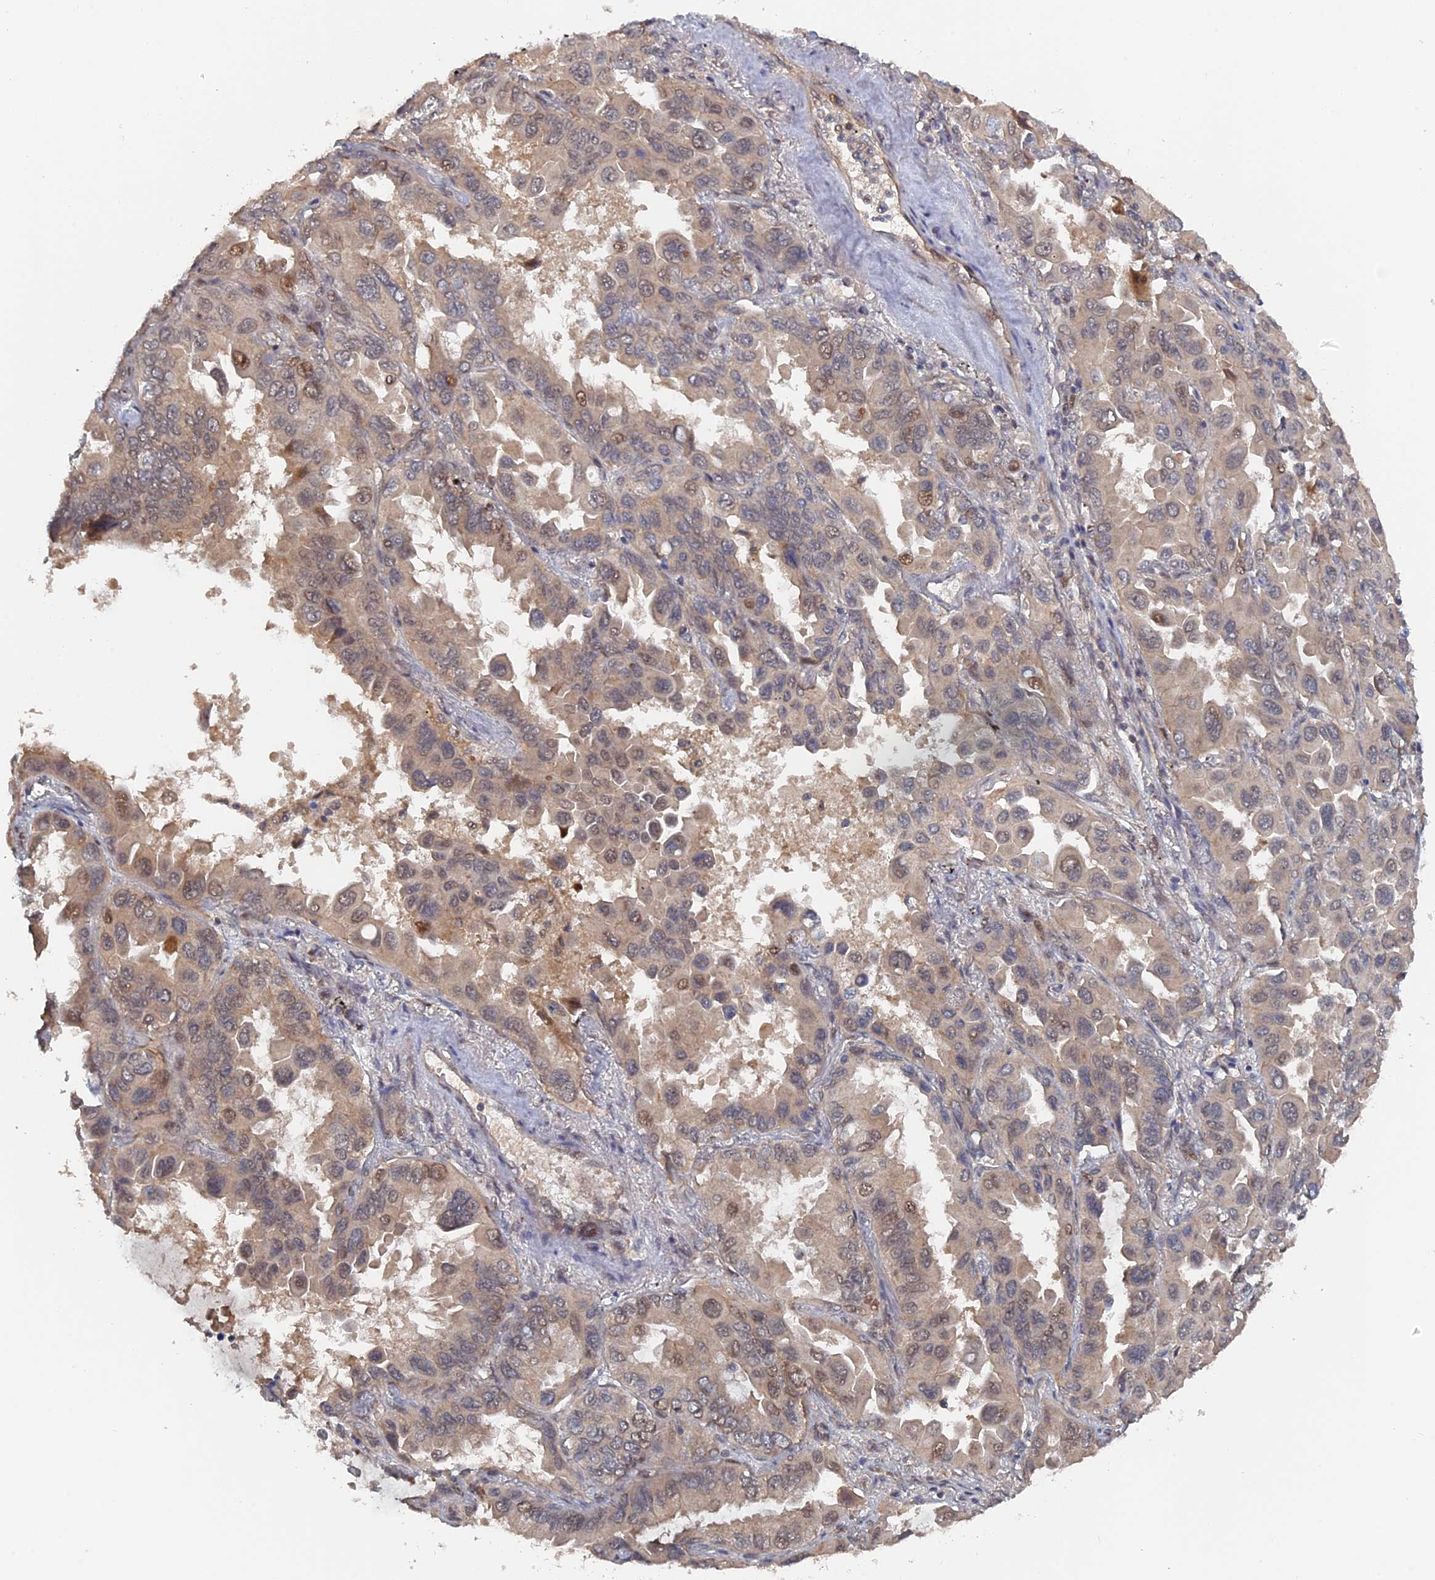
{"staining": {"intensity": "weak", "quantity": "25%-75%", "location": "cytoplasmic/membranous,nuclear"}, "tissue": "lung cancer", "cell_type": "Tumor cells", "image_type": "cancer", "snomed": [{"axis": "morphology", "description": "Adenocarcinoma, NOS"}, {"axis": "topography", "description": "Lung"}], "caption": "IHC (DAB) staining of lung cancer shows weak cytoplasmic/membranous and nuclear protein staining in approximately 25%-75% of tumor cells.", "gene": "ELOVL6", "patient": {"sex": "male", "age": 64}}